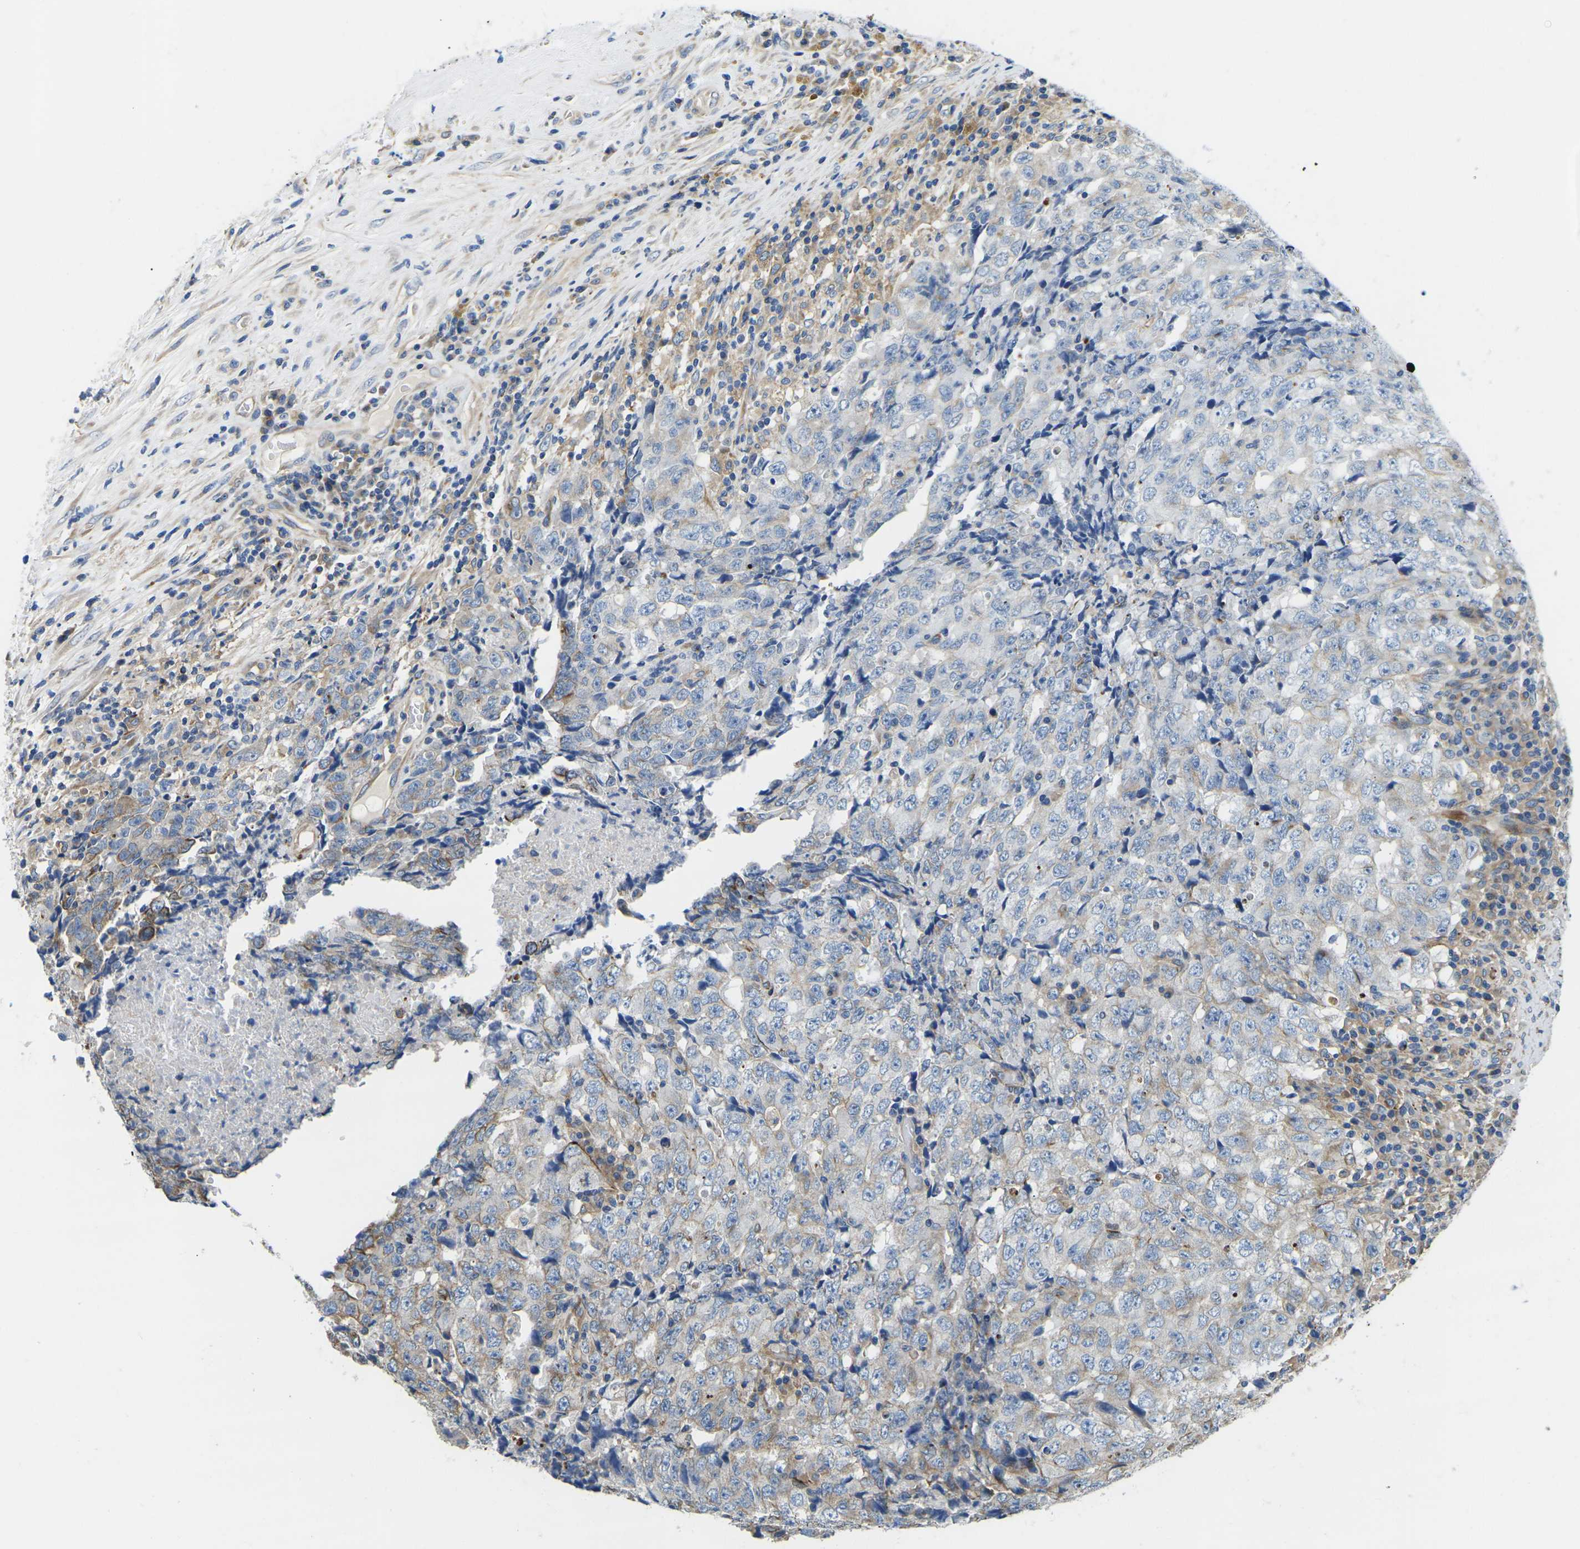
{"staining": {"intensity": "weak", "quantity": "25%-75%", "location": "cytoplasmic/membranous"}, "tissue": "testis cancer", "cell_type": "Tumor cells", "image_type": "cancer", "snomed": [{"axis": "morphology", "description": "Necrosis, NOS"}, {"axis": "morphology", "description": "Carcinoma, Embryonal, NOS"}, {"axis": "topography", "description": "Testis"}], "caption": "Immunohistochemical staining of human testis embryonal carcinoma demonstrates weak cytoplasmic/membranous protein staining in about 25%-75% of tumor cells.", "gene": "TMEFF2", "patient": {"sex": "male", "age": 19}}